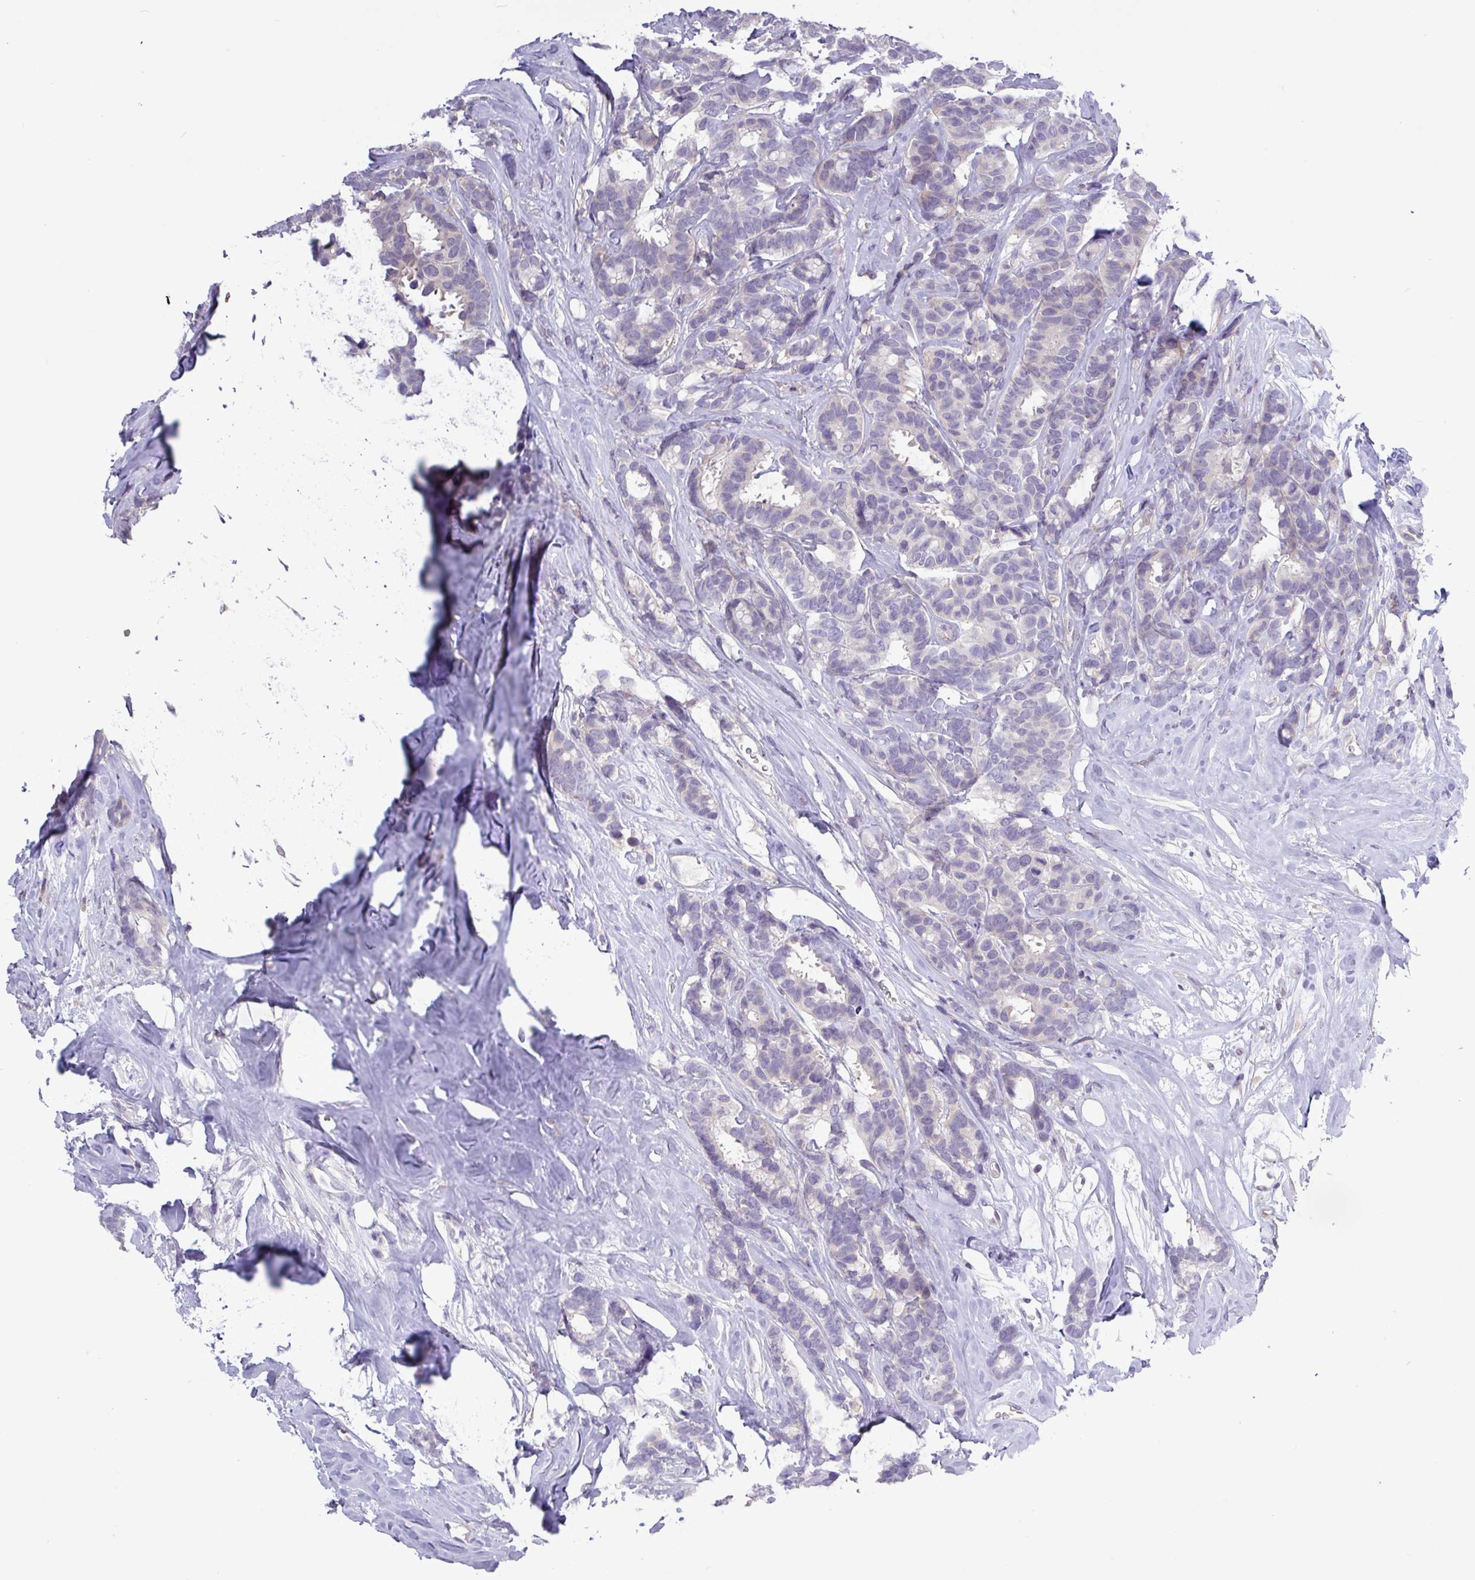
{"staining": {"intensity": "negative", "quantity": "none", "location": "none"}, "tissue": "breast cancer", "cell_type": "Tumor cells", "image_type": "cancer", "snomed": [{"axis": "morphology", "description": "Duct carcinoma"}, {"axis": "topography", "description": "Breast"}], "caption": "Breast cancer (intraductal carcinoma) stained for a protein using immunohistochemistry (IHC) demonstrates no positivity tumor cells.", "gene": "RIPPLY1", "patient": {"sex": "female", "age": 87}}